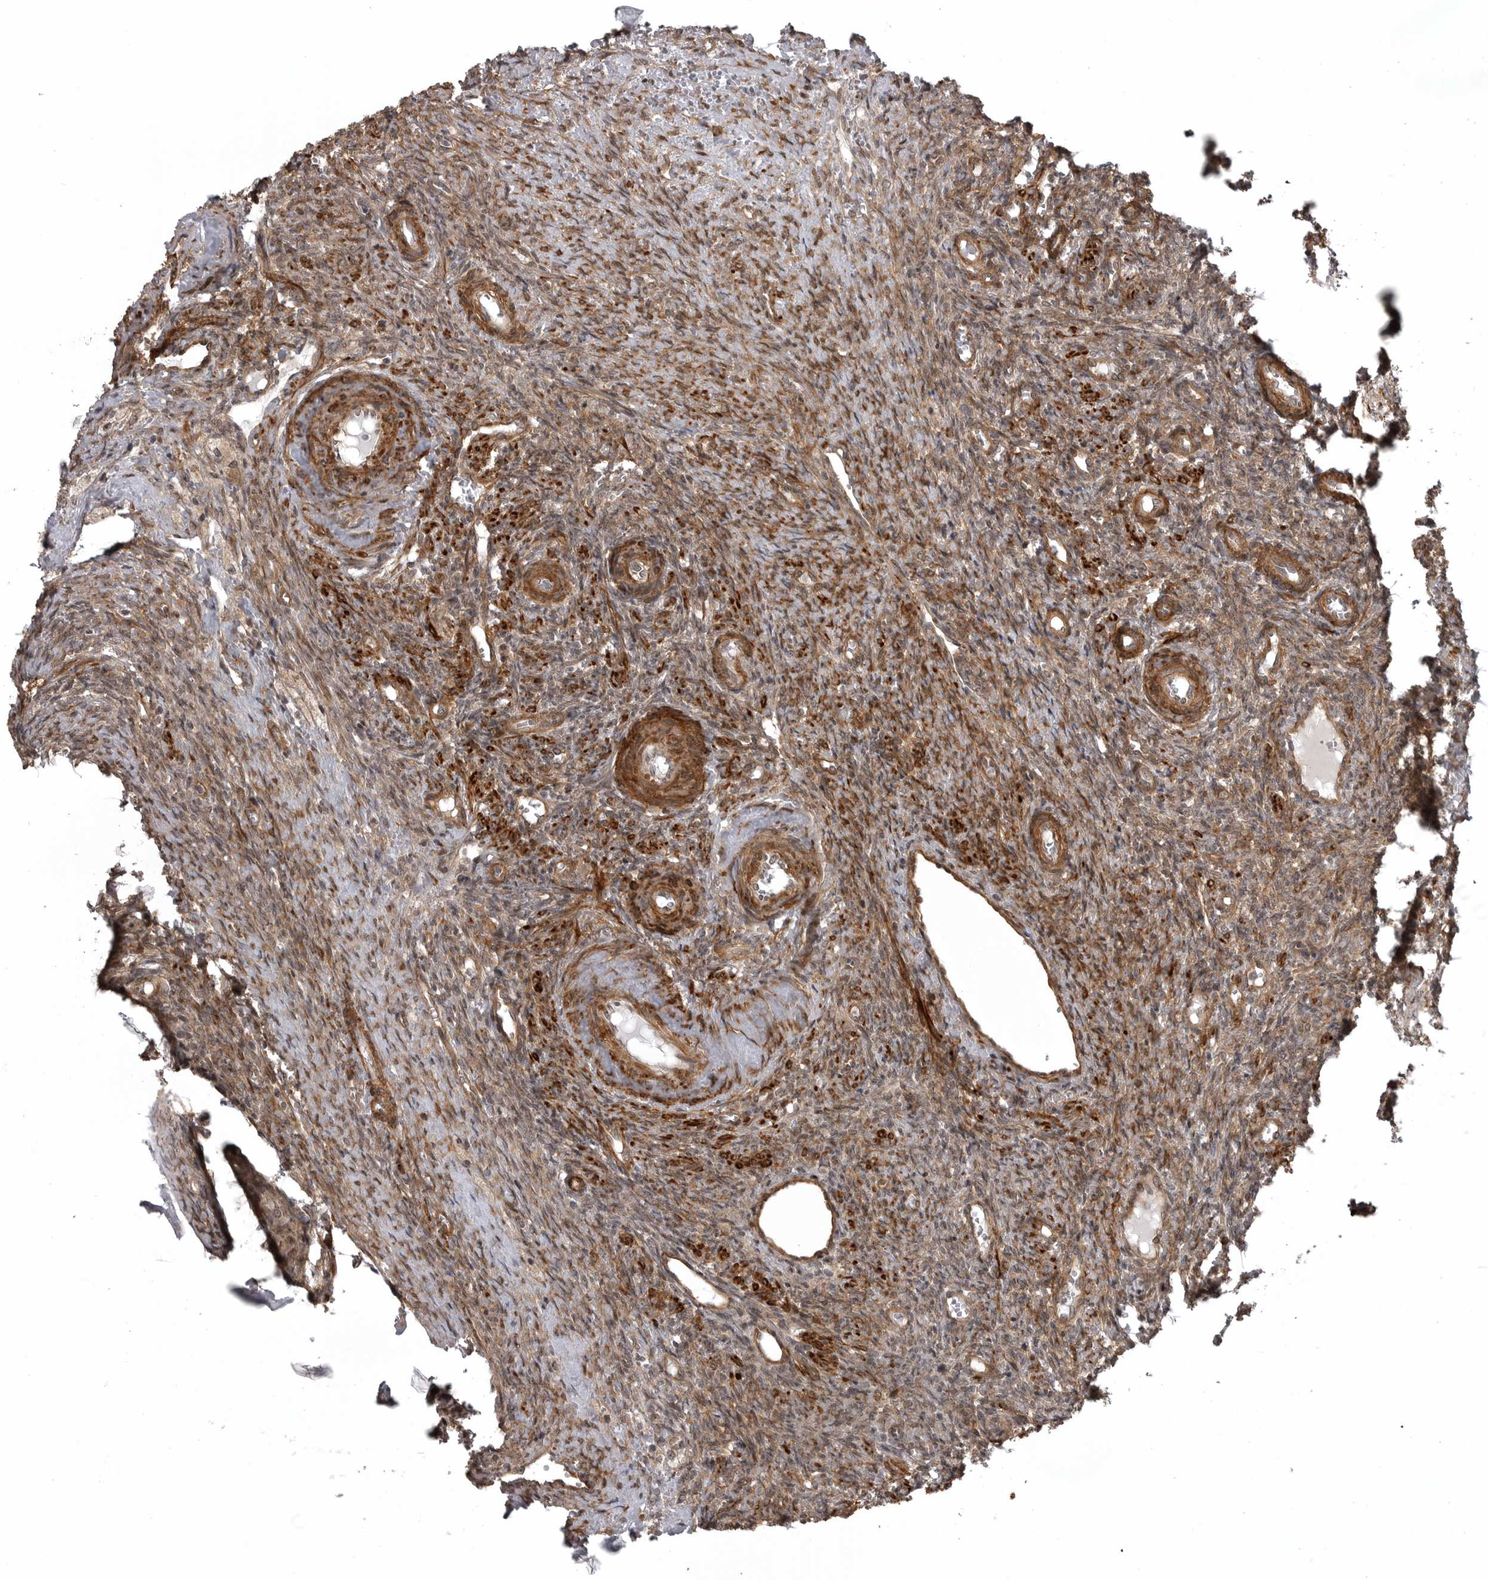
{"staining": {"intensity": "moderate", "quantity": ">75%", "location": "cytoplasmic/membranous,nuclear"}, "tissue": "ovary", "cell_type": "Ovarian stroma cells", "image_type": "normal", "snomed": [{"axis": "morphology", "description": "Normal tissue, NOS"}, {"axis": "topography", "description": "Ovary"}], "caption": "Immunohistochemistry staining of benign ovary, which reveals medium levels of moderate cytoplasmic/membranous,nuclear staining in approximately >75% of ovarian stroma cells indicating moderate cytoplasmic/membranous,nuclear protein staining. The staining was performed using DAB (brown) for protein detection and nuclei were counterstained in hematoxylin (blue).", "gene": "SNX16", "patient": {"sex": "female", "age": 41}}